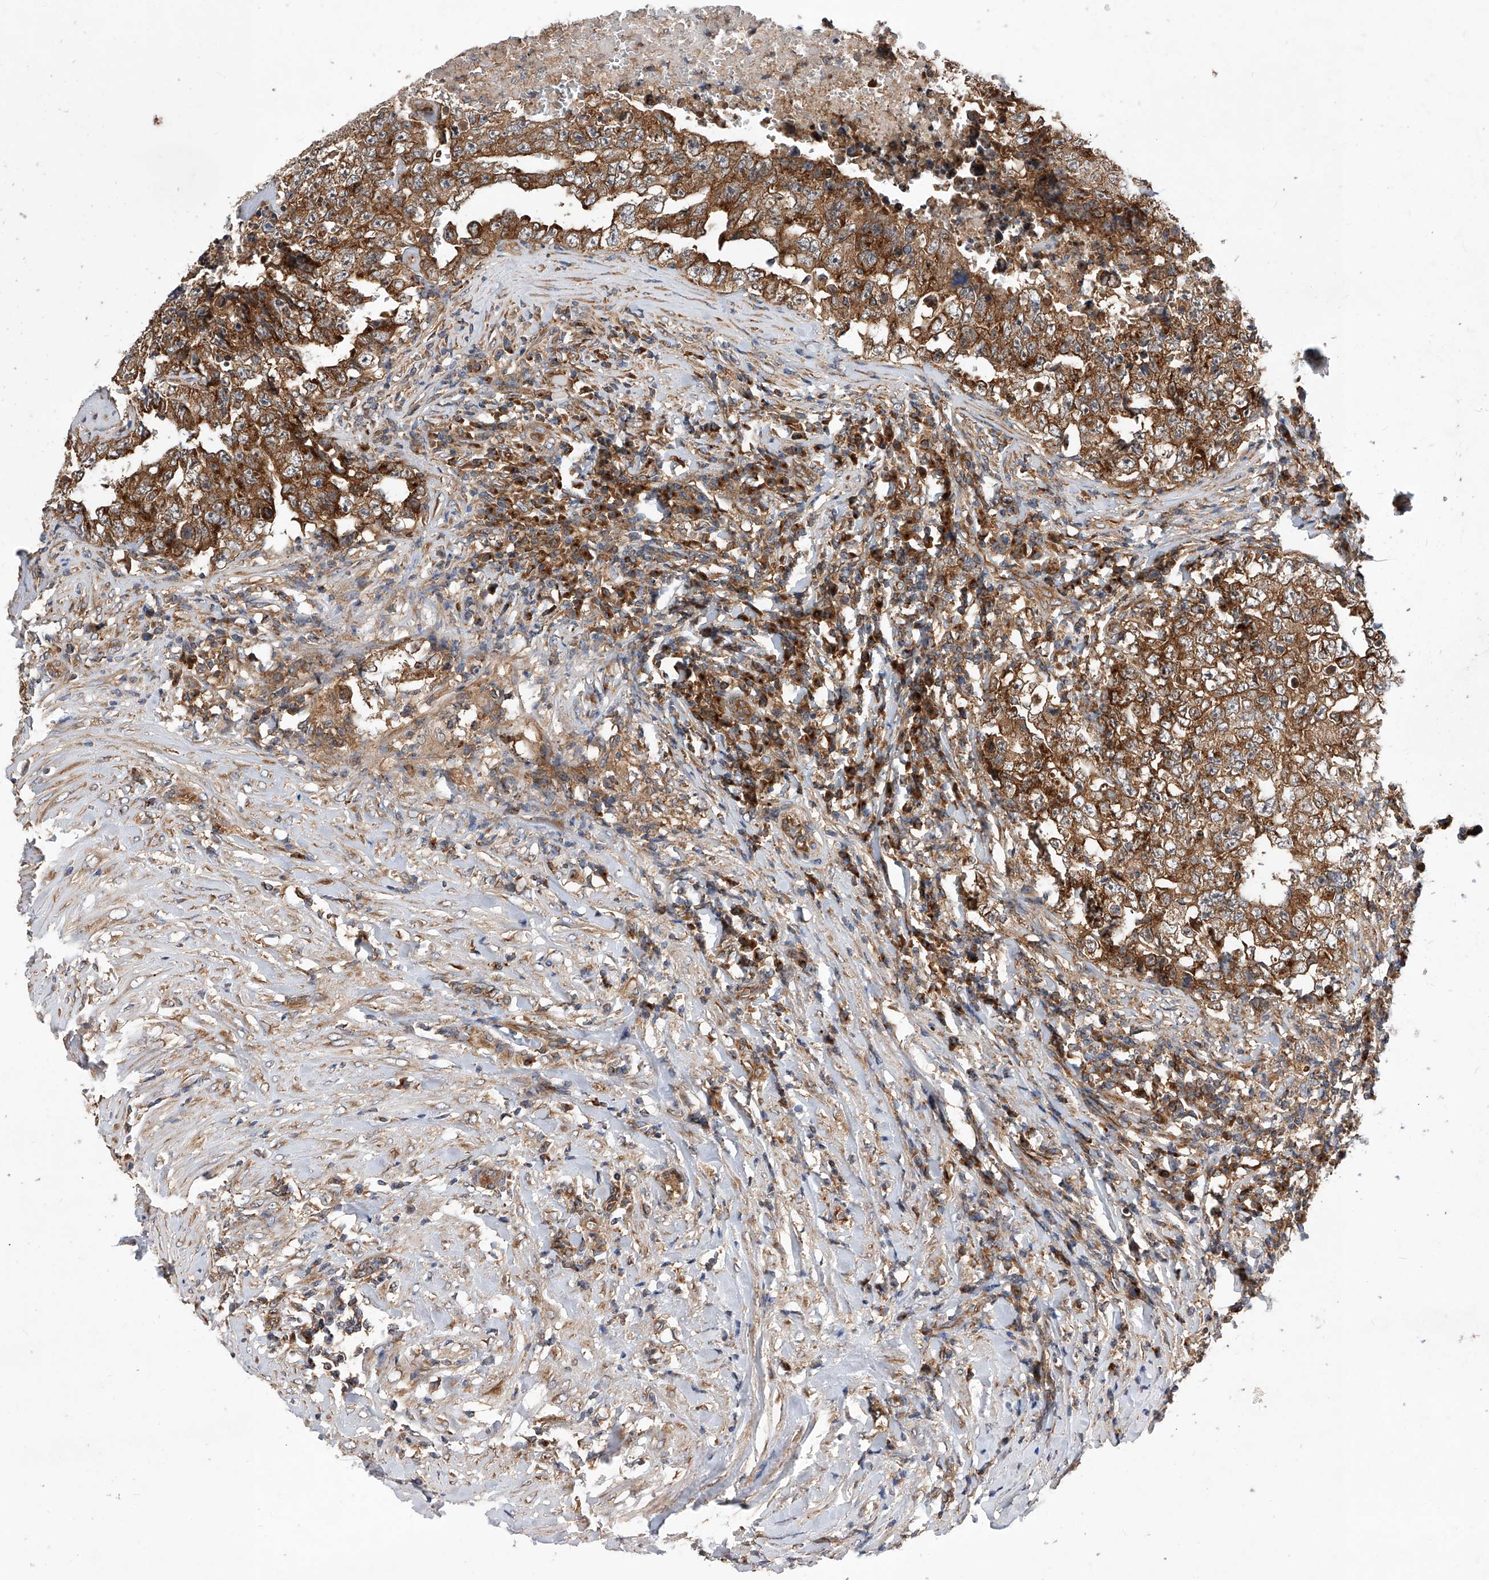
{"staining": {"intensity": "moderate", "quantity": ">75%", "location": "cytoplasmic/membranous"}, "tissue": "testis cancer", "cell_type": "Tumor cells", "image_type": "cancer", "snomed": [{"axis": "morphology", "description": "Carcinoma, Embryonal, NOS"}, {"axis": "topography", "description": "Testis"}], "caption": "Moderate cytoplasmic/membranous expression is present in about >75% of tumor cells in embryonal carcinoma (testis).", "gene": "CFAP410", "patient": {"sex": "male", "age": 26}}